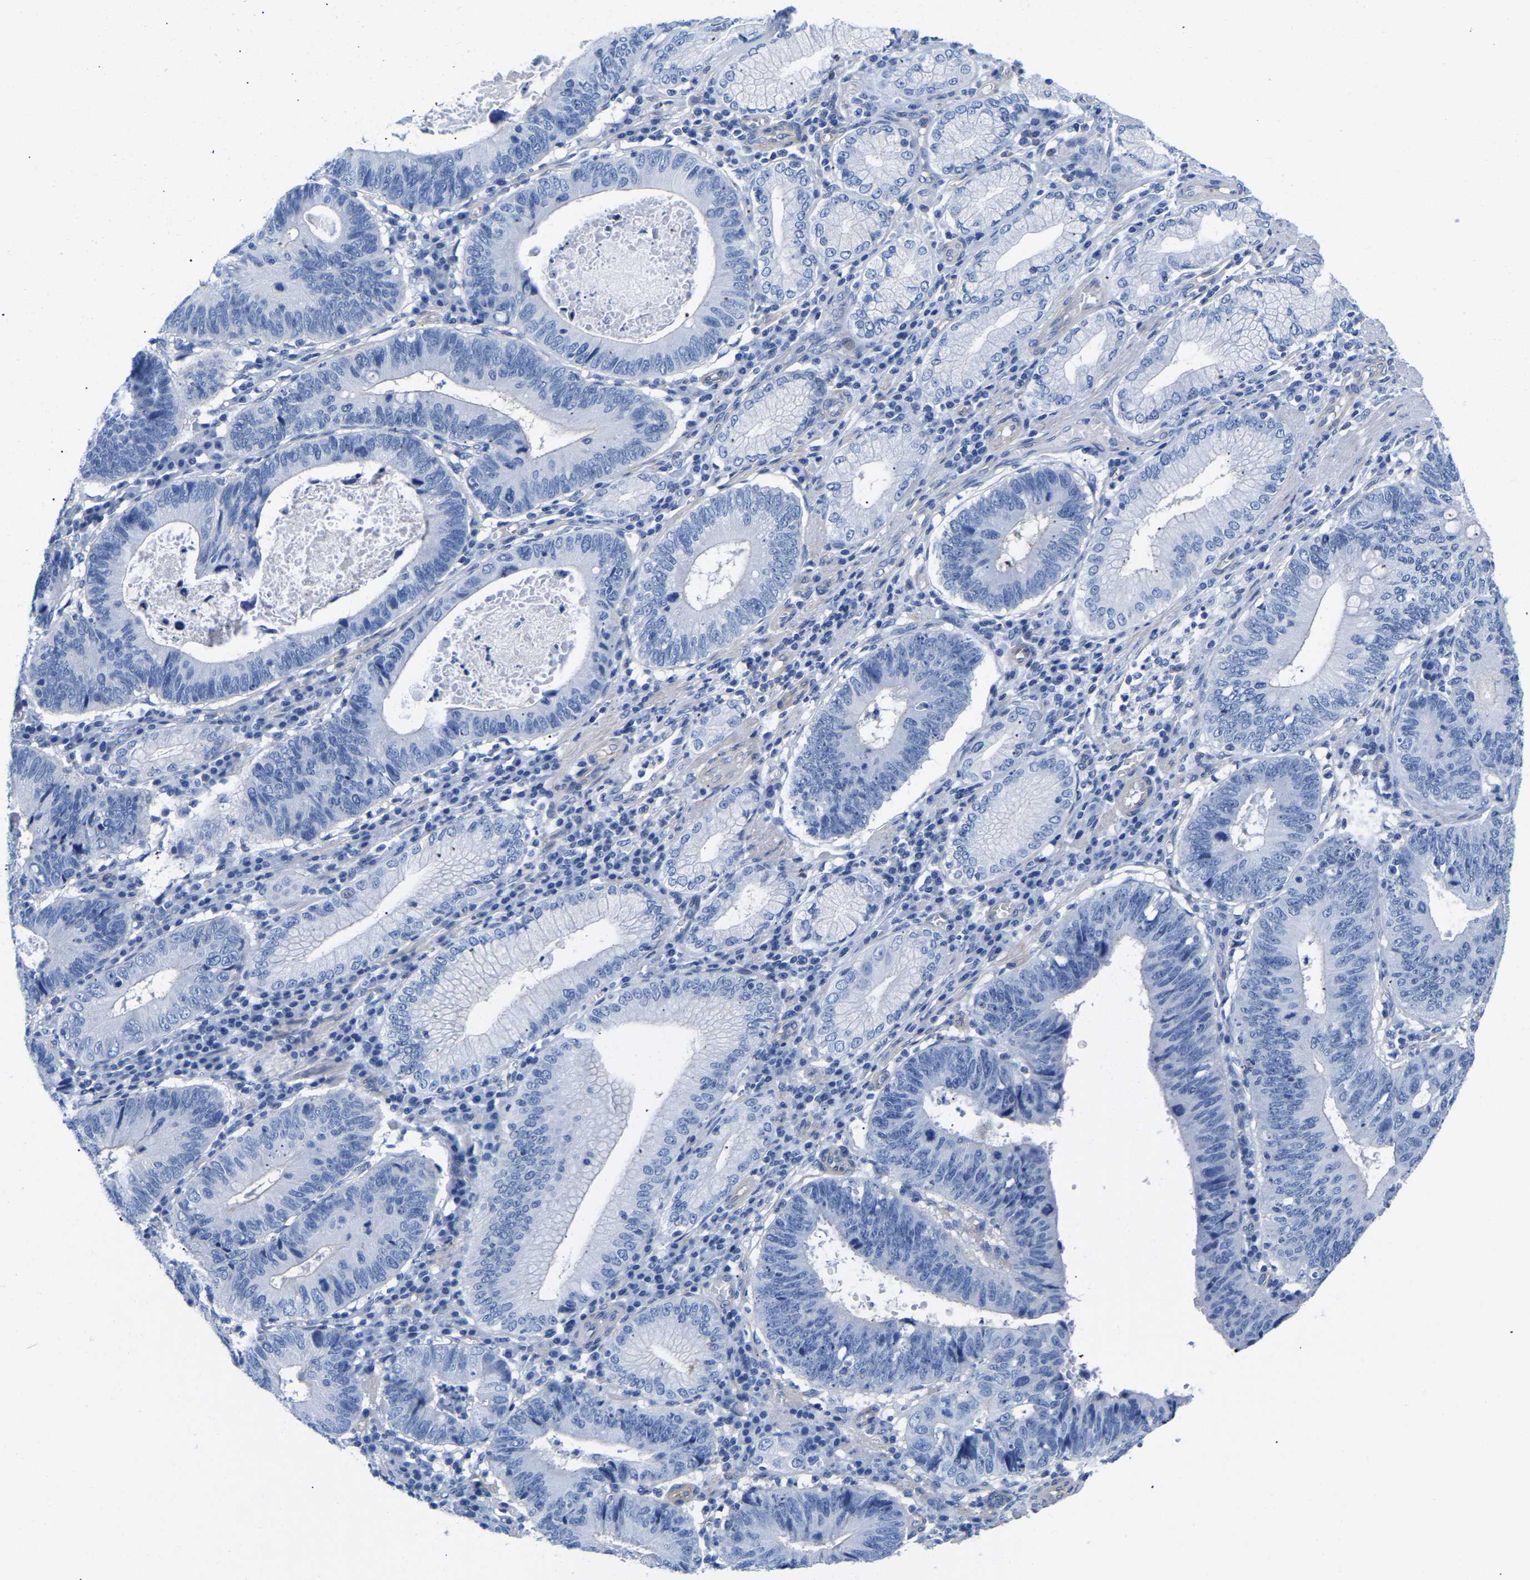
{"staining": {"intensity": "negative", "quantity": "none", "location": "none"}, "tissue": "stomach cancer", "cell_type": "Tumor cells", "image_type": "cancer", "snomed": [{"axis": "morphology", "description": "Adenocarcinoma, NOS"}, {"axis": "topography", "description": "Stomach"}], "caption": "This is an immunohistochemistry image of human stomach cancer (adenocarcinoma). There is no staining in tumor cells.", "gene": "UPK3A", "patient": {"sex": "male", "age": 59}}